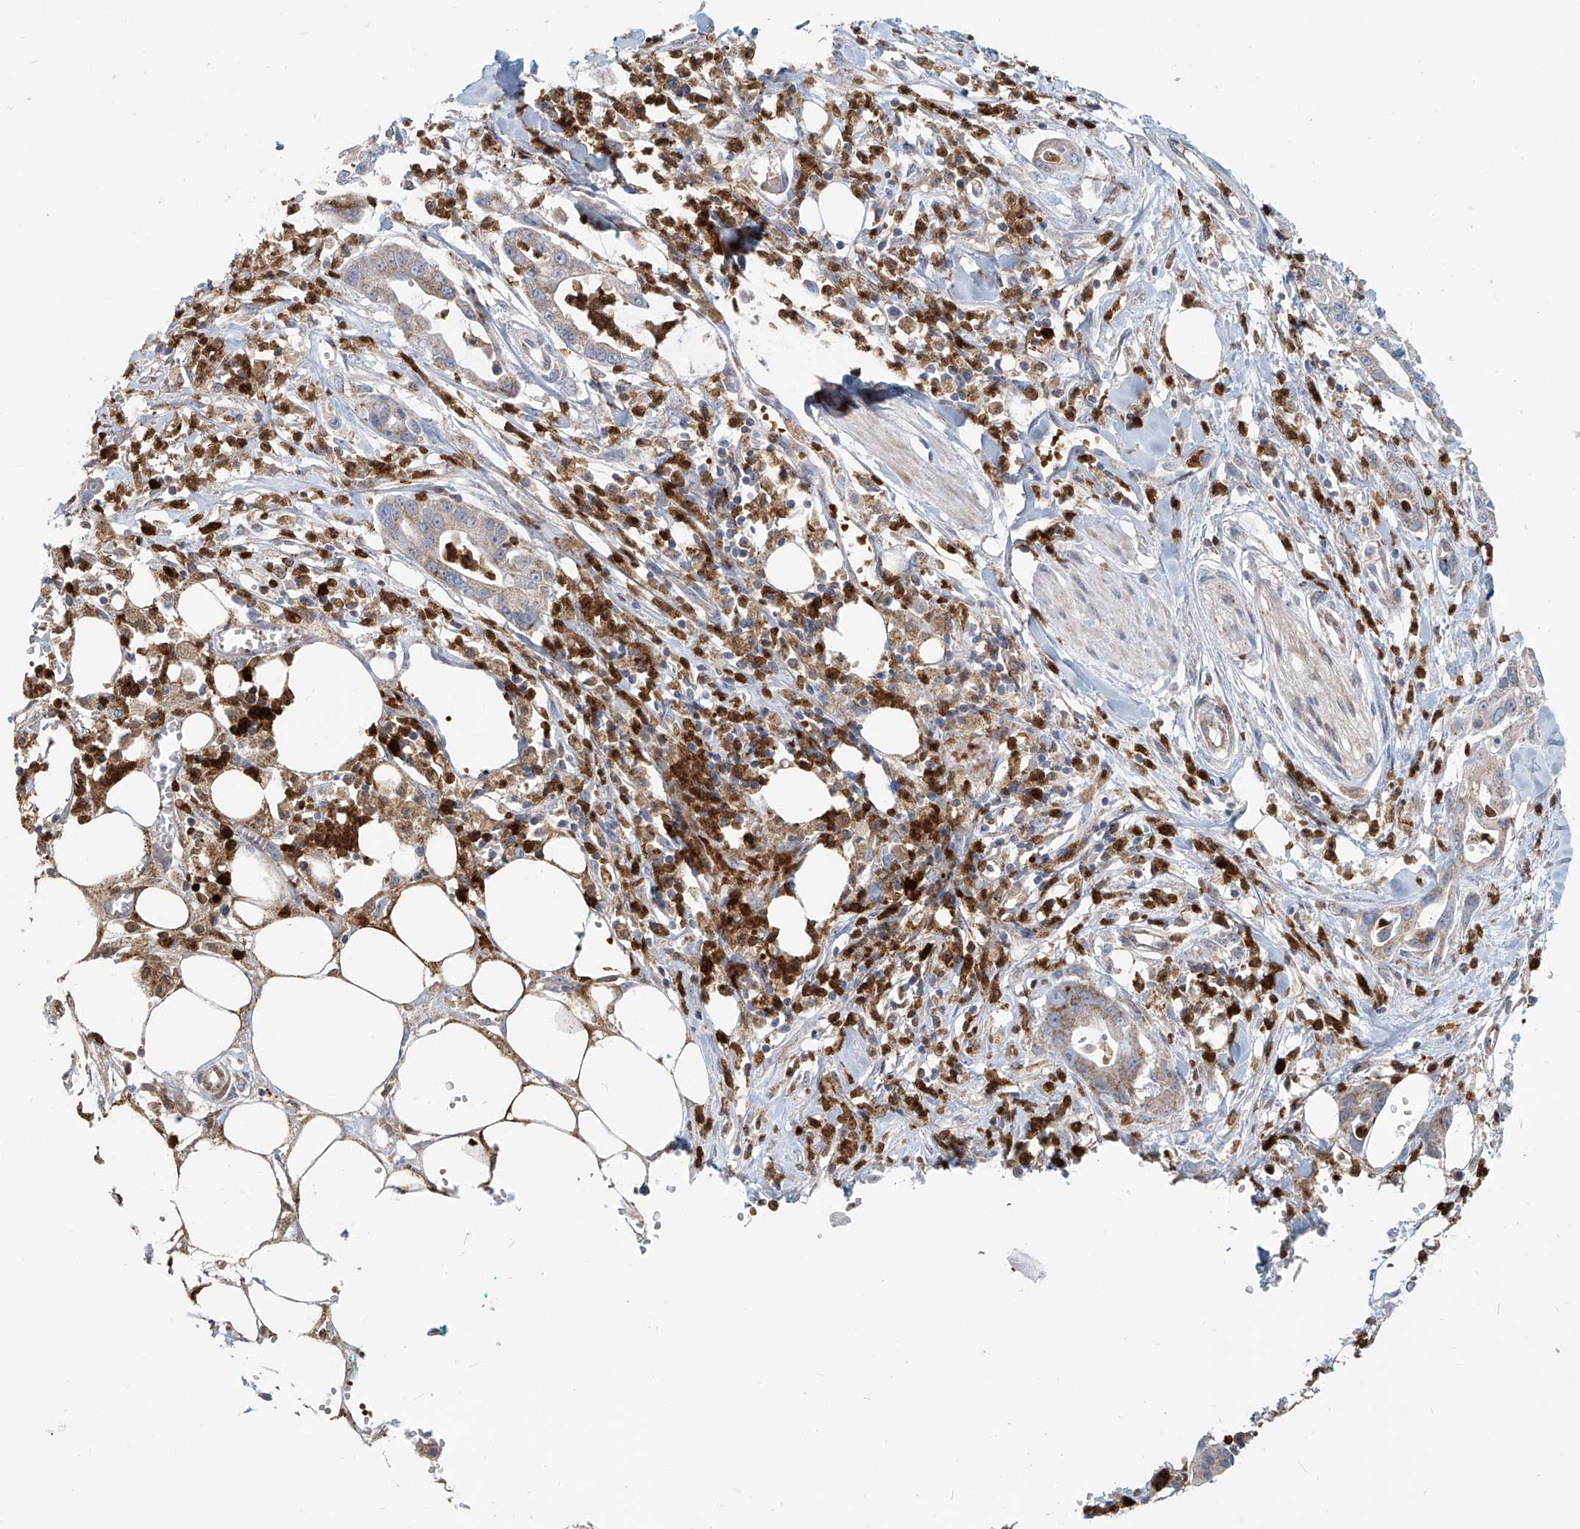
{"staining": {"intensity": "weak", "quantity": ">75%", "location": "cytoplasmic/membranous"}, "tissue": "pancreatic cancer", "cell_type": "Tumor cells", "image_type": "cancer", "snomed": [{"axis": "morphology", "description": "Adenocarcinoma, NOS"}, {"axis": "topography", "description": "Pancreas"}], "caption": "Pancreatic cancer tissue exhibits weak cytoplasmic/membranous positivity in about >75% of tumor cells, visualized by immunohistochemistry.", "gene": "PTPRA", "patient": {"sex": "male", "age": 68}}